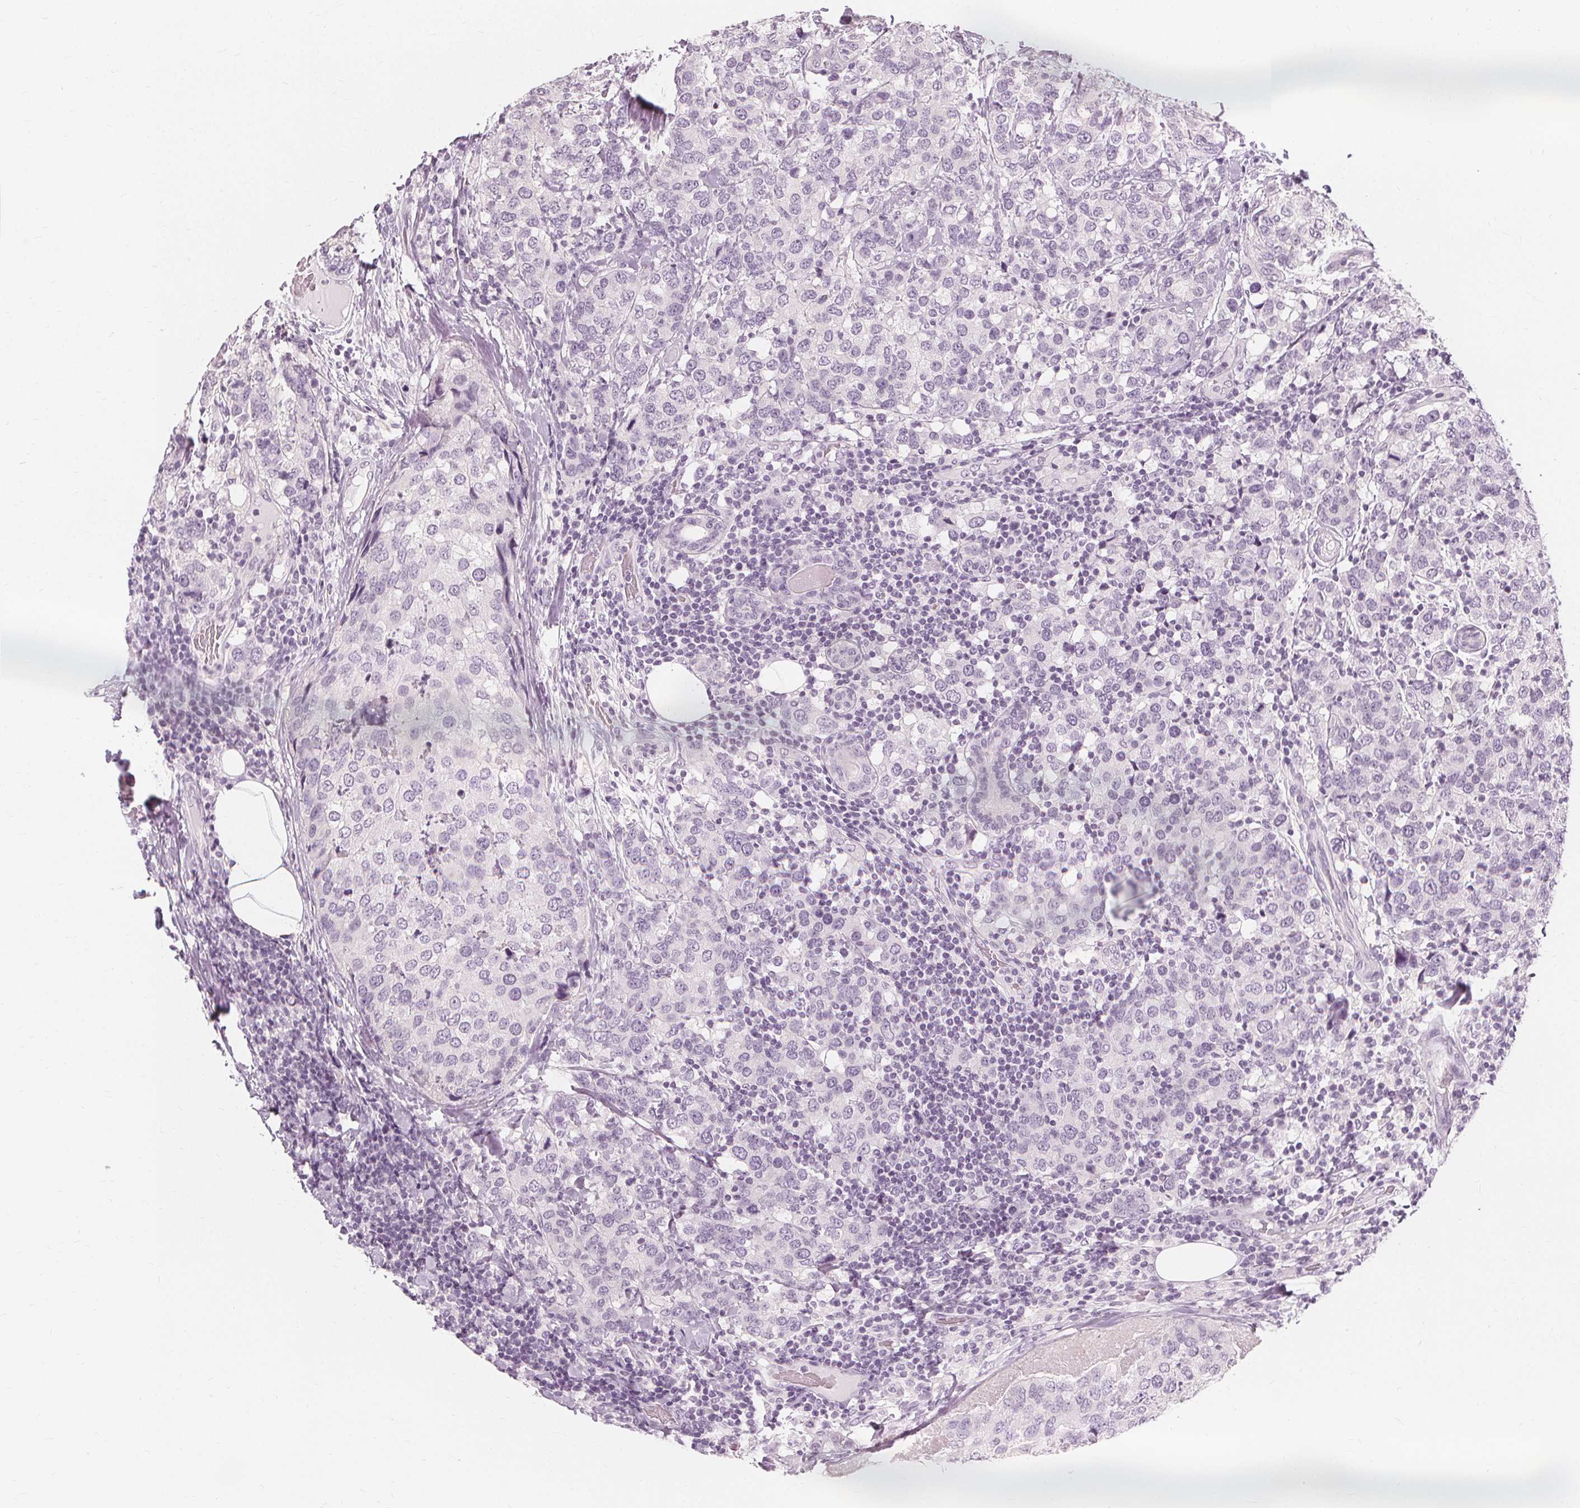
{"staining": {"intensity": "negative", "quantity": "none", "location": "none"}, "tissue": "breast cancer", "cell_type": "Tumor cells", "image_type": "cancer", "snomed": [{"axis": "morphology", "description": "Lobular carcinoma"}, {"axis": "topography", "description": "Breast"}], "caption": "Immunohistochemistry of human breast cancer (lobular carcinoma) demonstrates no staining in tumor cells. (DAB (3,3'-diaminobenzidine) immunohistochemistry (IHC) visualized using brightfield microscopy, high magnification).", "gene": "MUC12", "patient": {"sex": "female", "age": 59}}